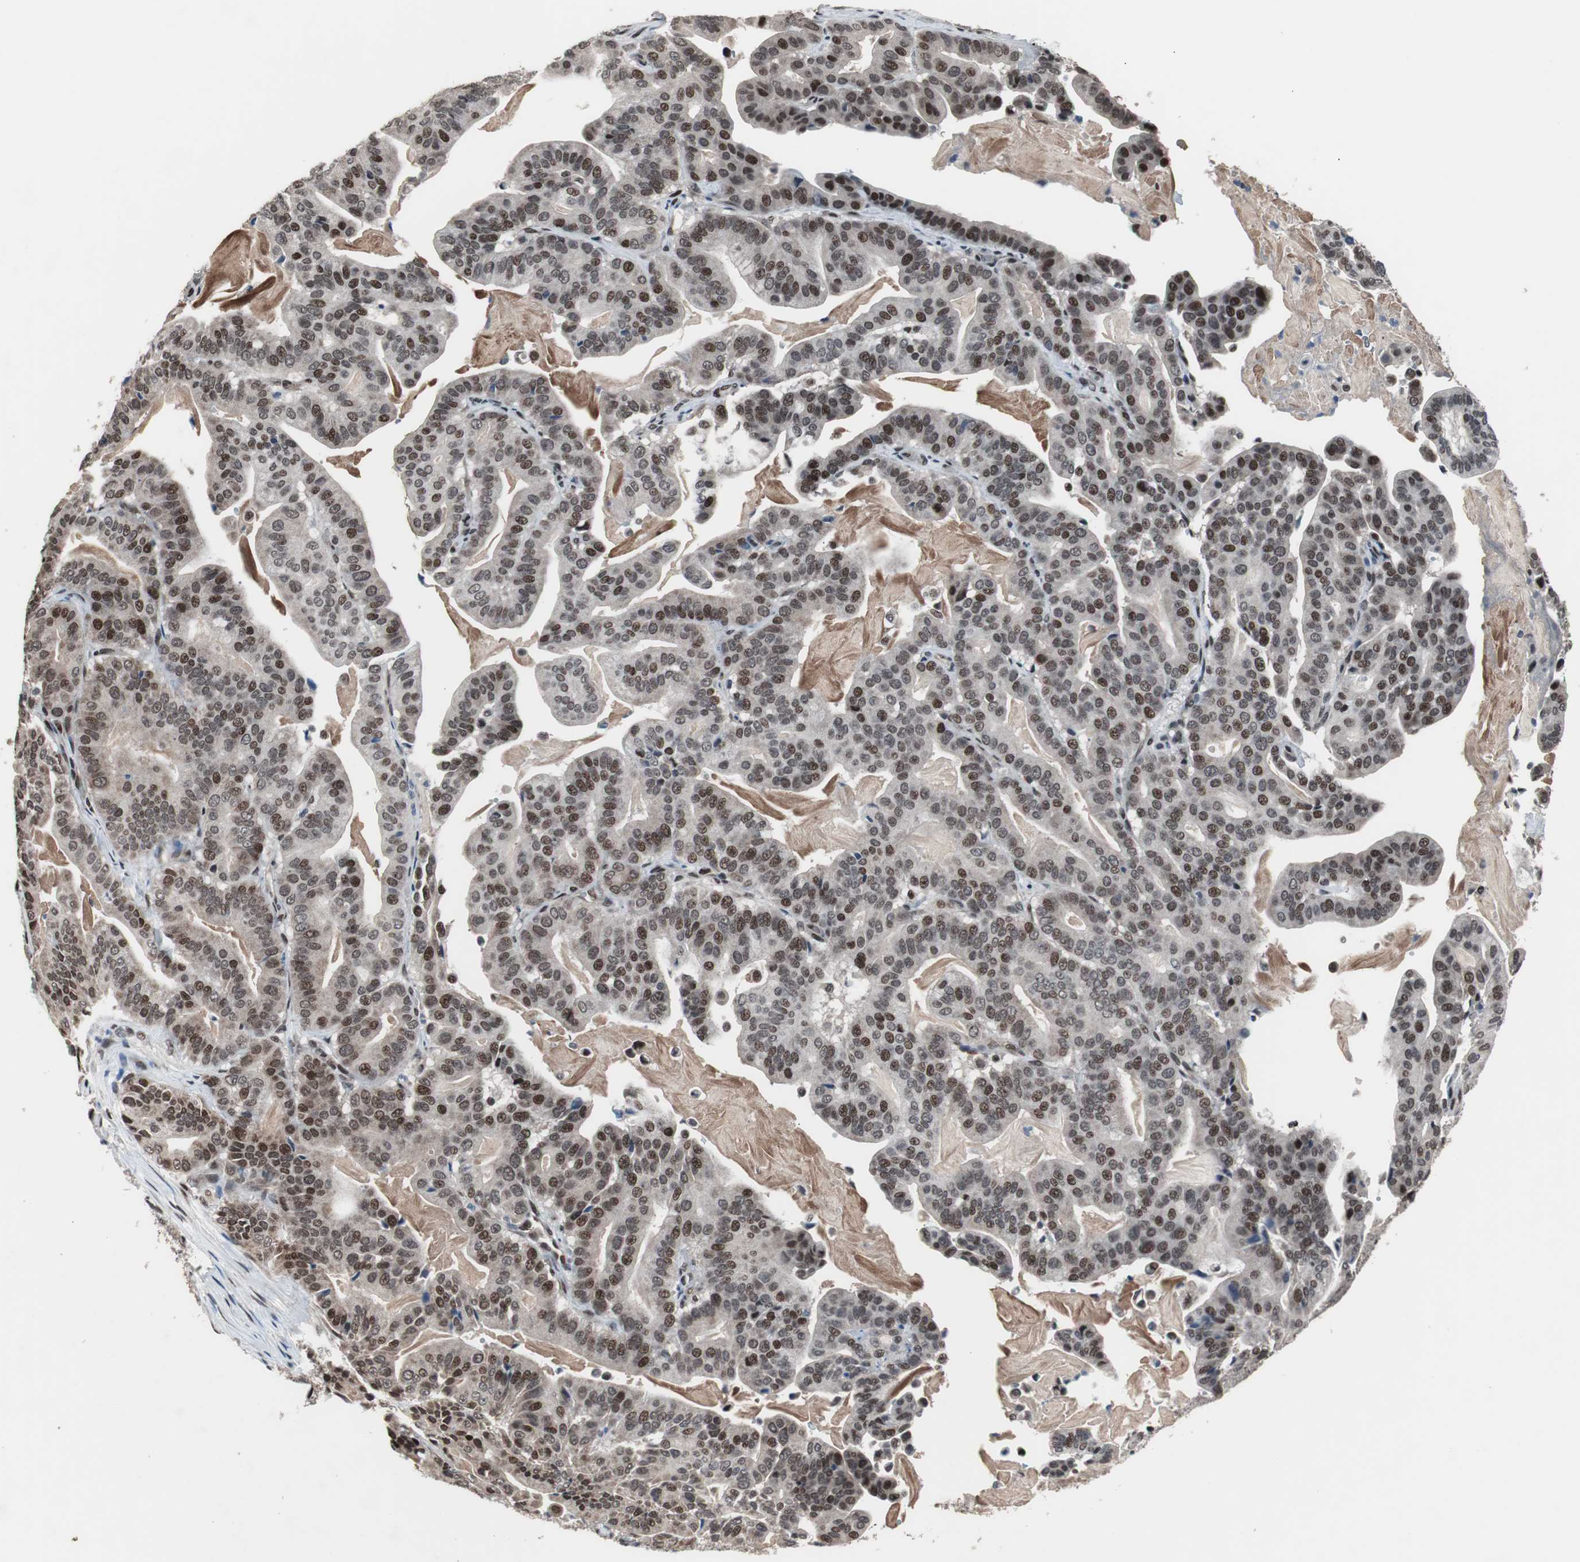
{"staining": {"intensity": "moderate", "quantity": ">75%", "location": "nuclear"}, "tissue": "pancreatic cancer", "cell_type": "Tumor cells", "image_type": "cancer", "snomed": [{"axis": "morphology", "description": "Adenocarcinoma, NOS"}, {"axis": "topography", "description": "Pancreas"}], "caption": "Pancreatic adenocarcinoma stained with immunohistochemistry shows moderate nuclear staining in about >75% of tumor cells. (Brightfield microscopy of DAB IHC at high magnification).", "gene": "POGZ", "patient": {"sex": "male", "age": 63}}